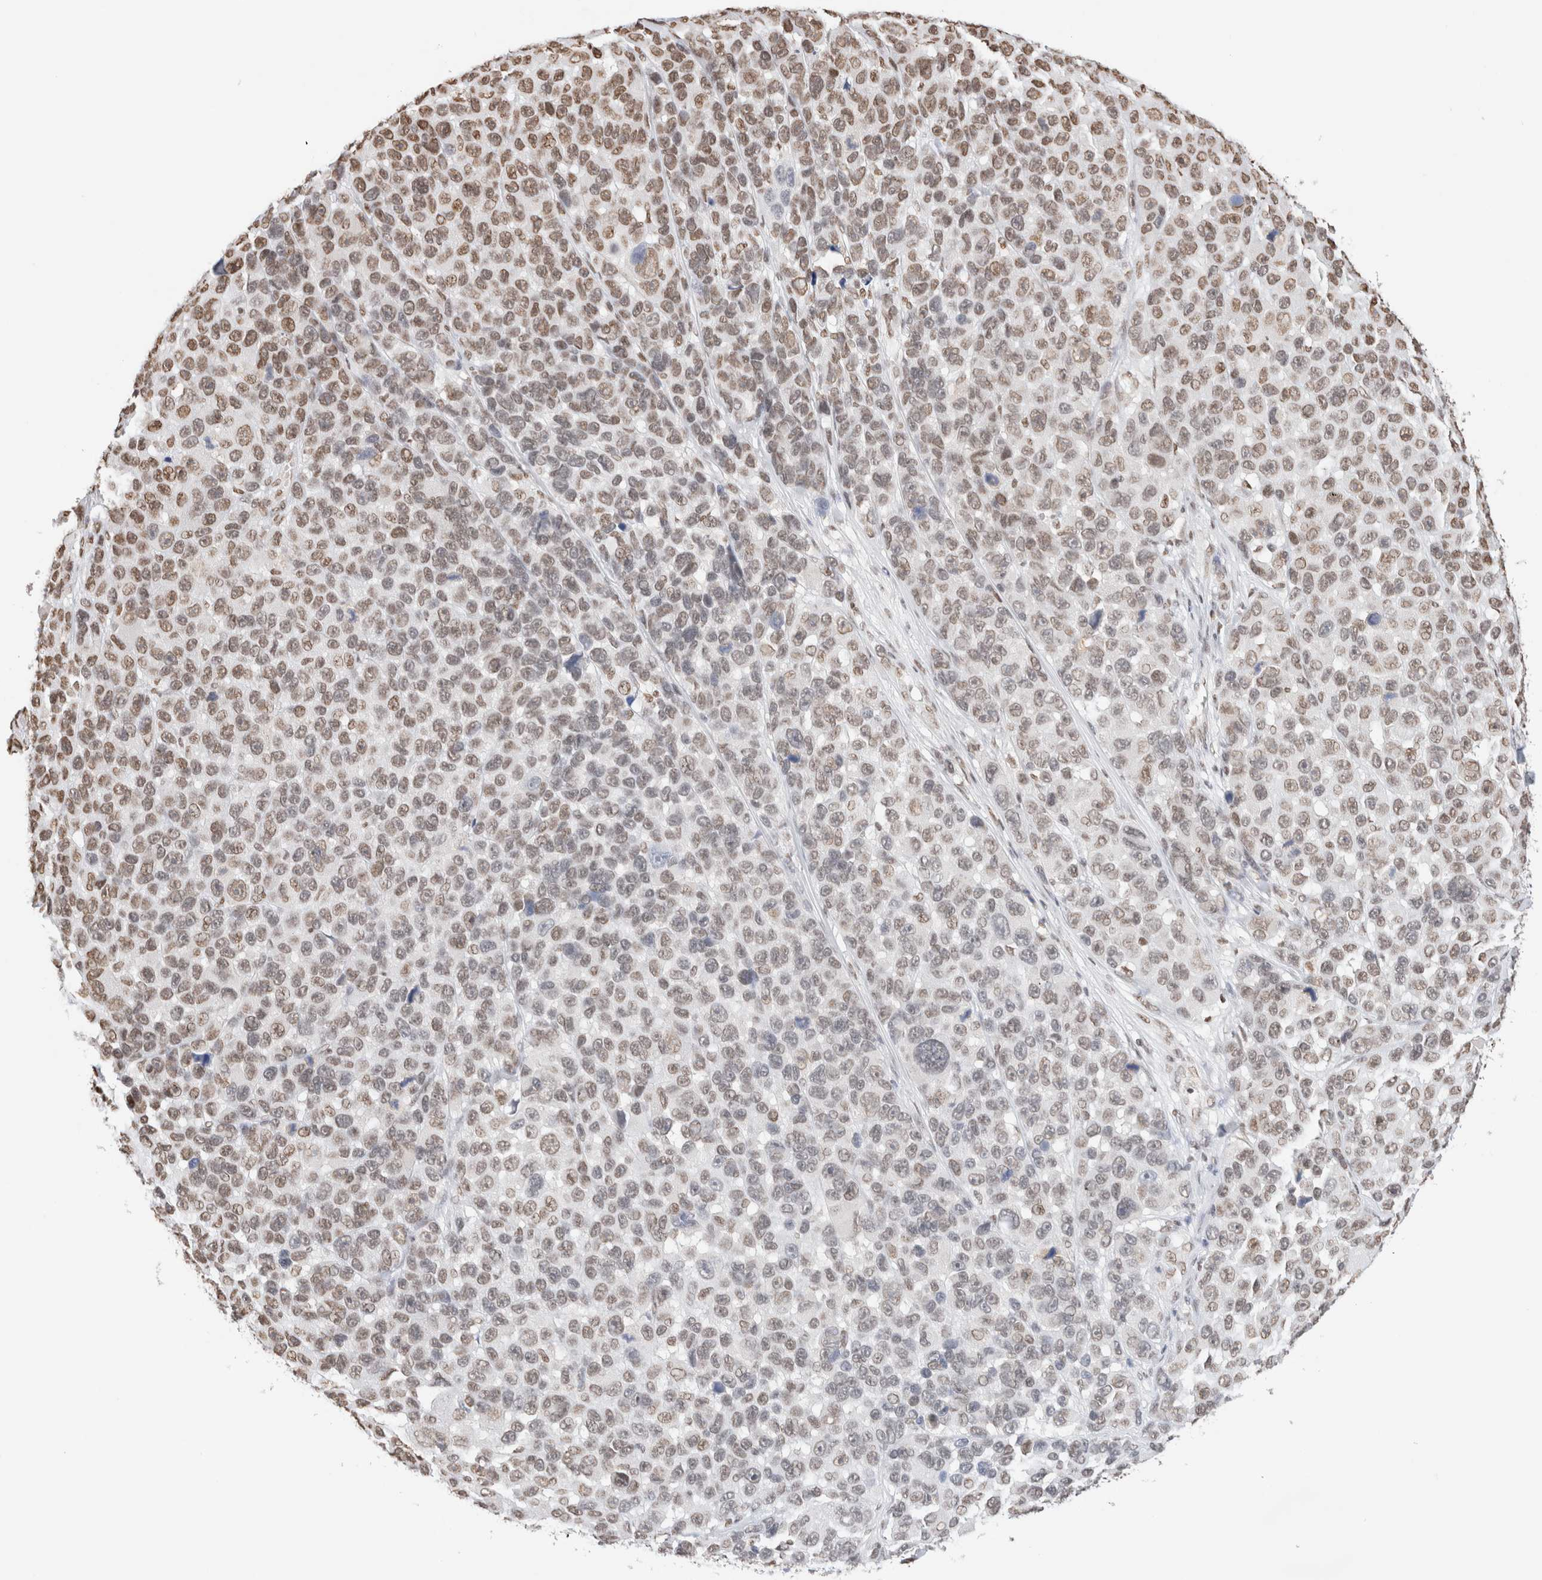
{"staining": {"intensity": "moderate", "quantity": "<25%", "location": "nuclear"}, "tissue": "melanoma", "cell_type": "Tumor cells", "image_type": "cancer", "snomed": [{"axis": "morphology", "description": "Malignant melanoma, NOS"}, {"axis": "topography", "description": "Skin"}], "caption": "Melanoma stained with IHC demonstrates moderate nuclear positivity in about <25% of tumor cells.", "gene": "SUPT3H", "patient": {"sex": "male", "age": 53}}